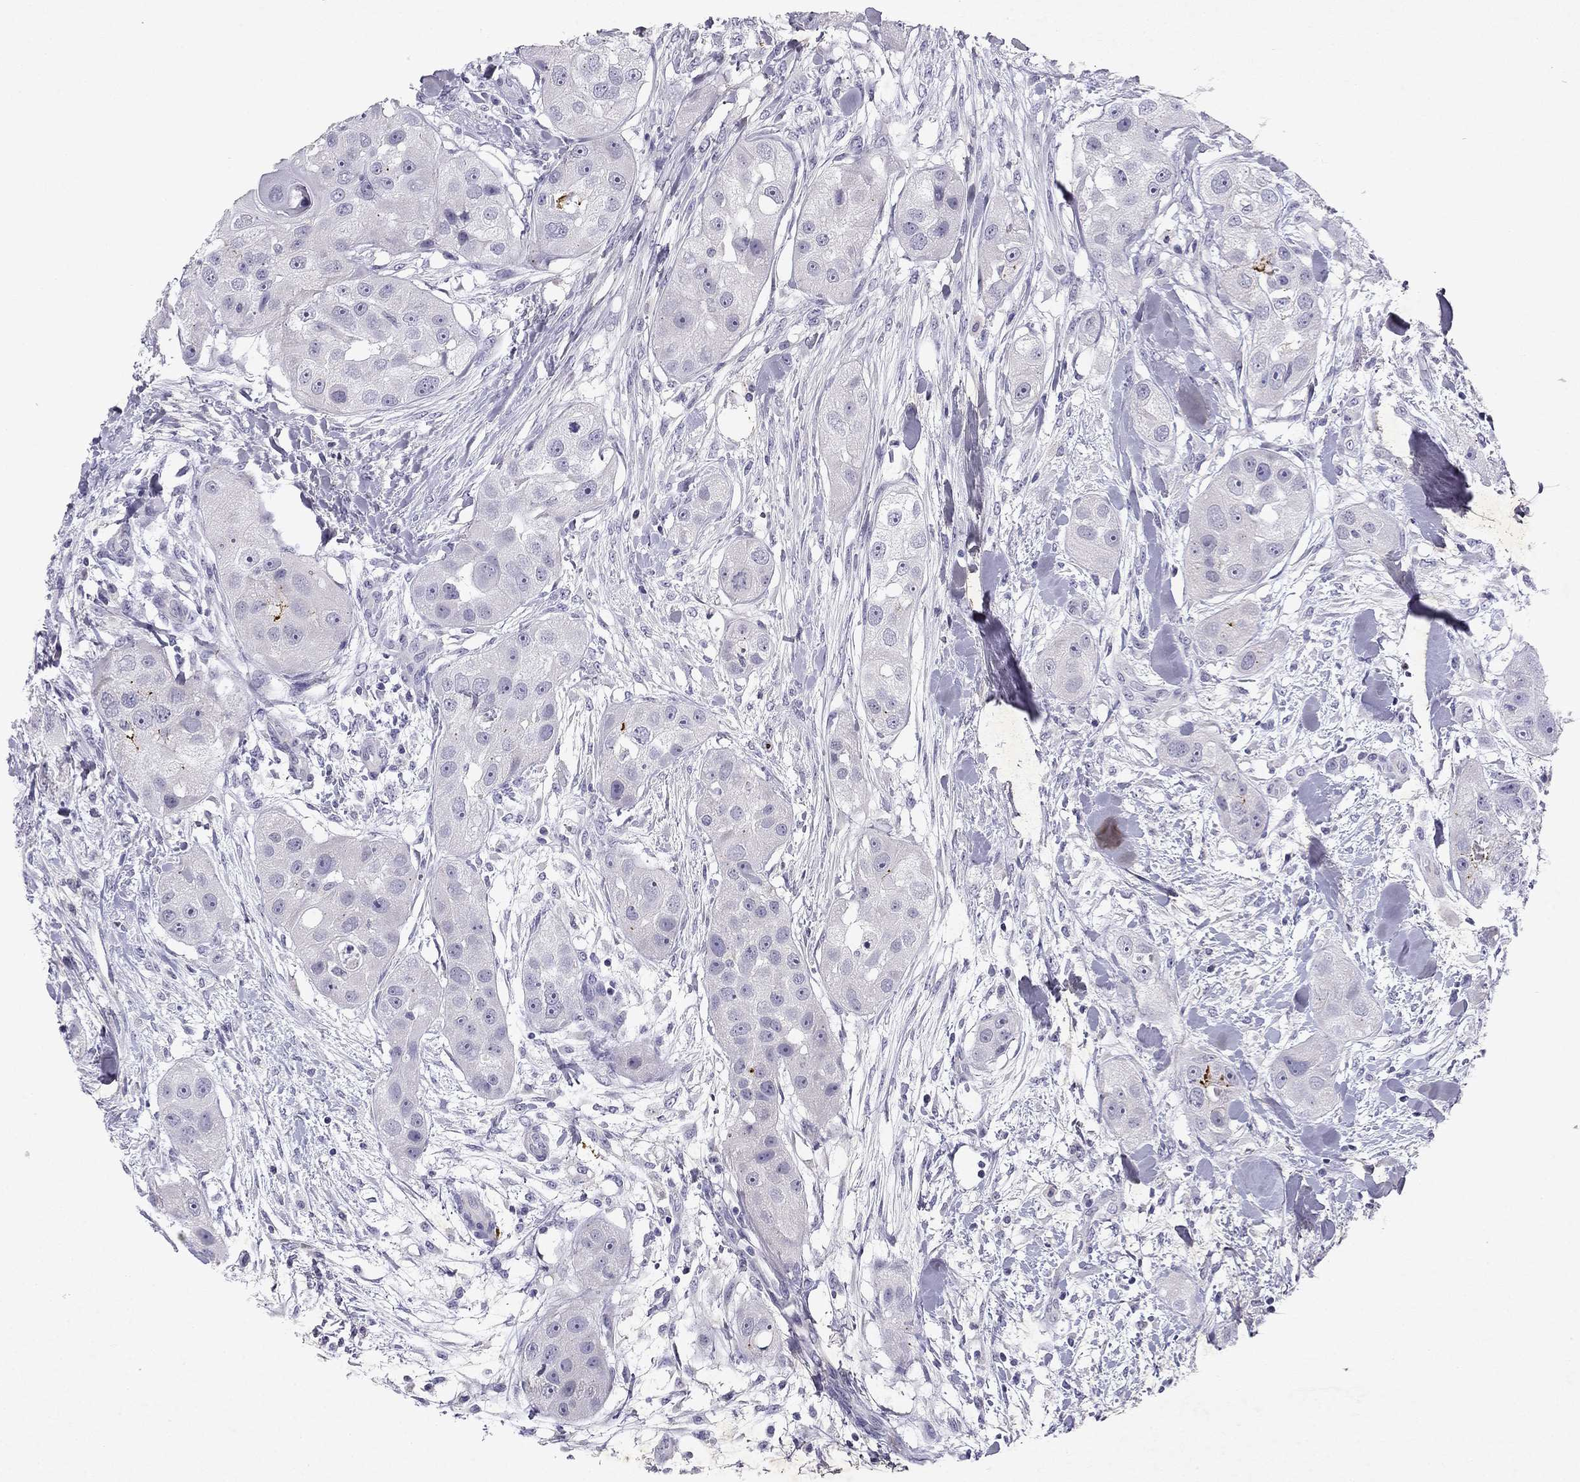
{"staining": {"intensity": "negative", "quantity": "none", "location": "none"}, "tissue": "head and neck cancer", "cell_type": "Tumor cells", "image_type": "cancer", "snomed": [{"axis": "morphology", "description": "Squamous cell carcinoma, NOS"}, {"axis": "topography", "description": "Head-Neck"}], "caption": "An image of human head and neck cancer (squamous cell carcinoma) is negative for staining in tumor cells.", "gene": "SLC6A4", "patient": {"sex": "male", "age": 51}}